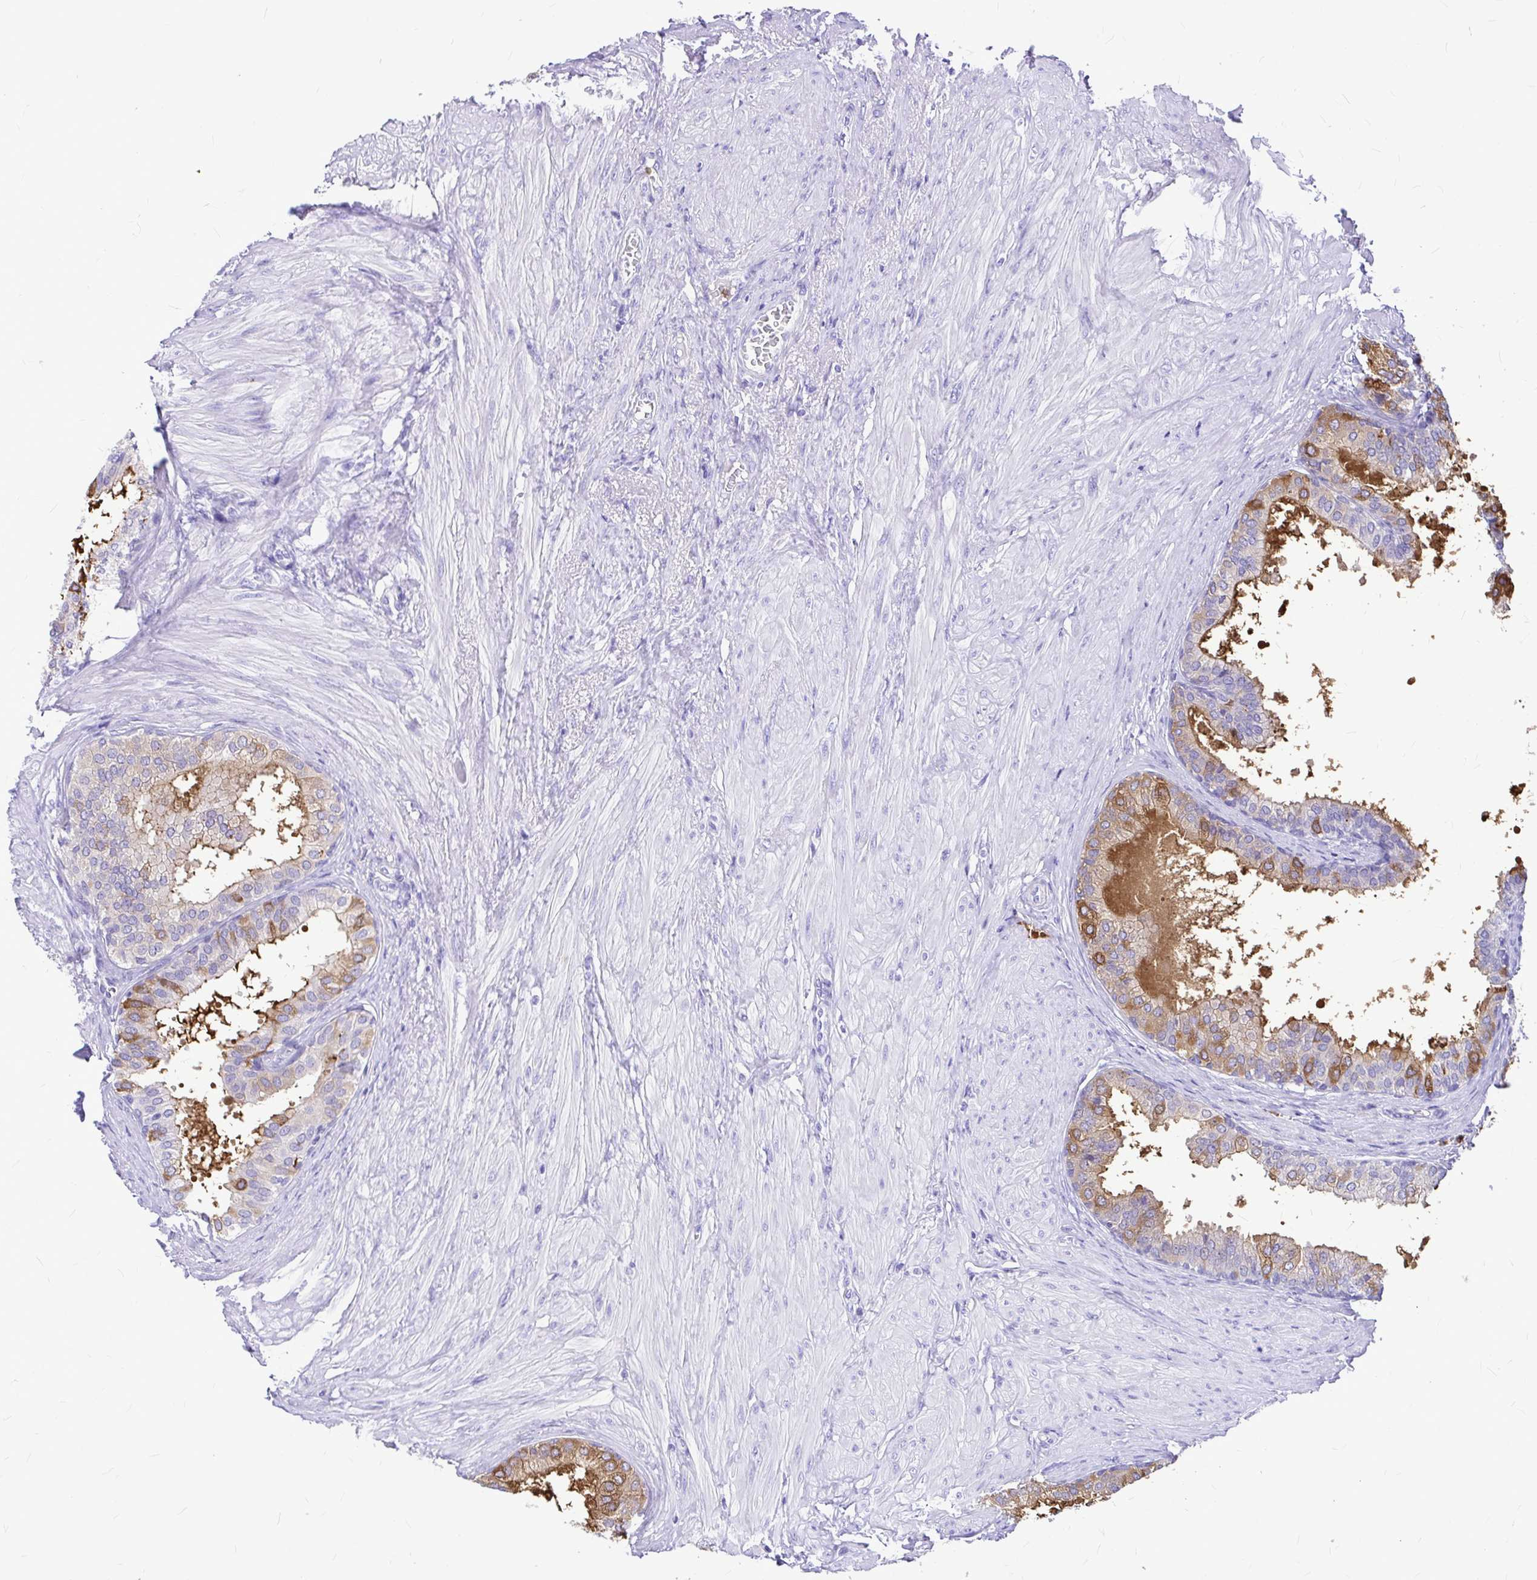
{"staining": {"intensity": "strong", "quantity": "<25%", "location": "cytoplasmic/membranous"}, "tissue": "prostate", "cell_type": "Glandular cells", "image_type": "normal", "snomed": [{"axis": "morphology", "description": "Normal tissue, NOS"}, {"axis": "topography", "description": "Prostate"}, {"axis": "topography", "description": "Peripheral nerve tissue"}], "caption": "Protein analysis of normal prostate exhibits strong cytoplasmic/membranous expression in about <25% of glandular cells.", "gene": "CLEC1B", "patient": {"sex": "male", "age": 55}}